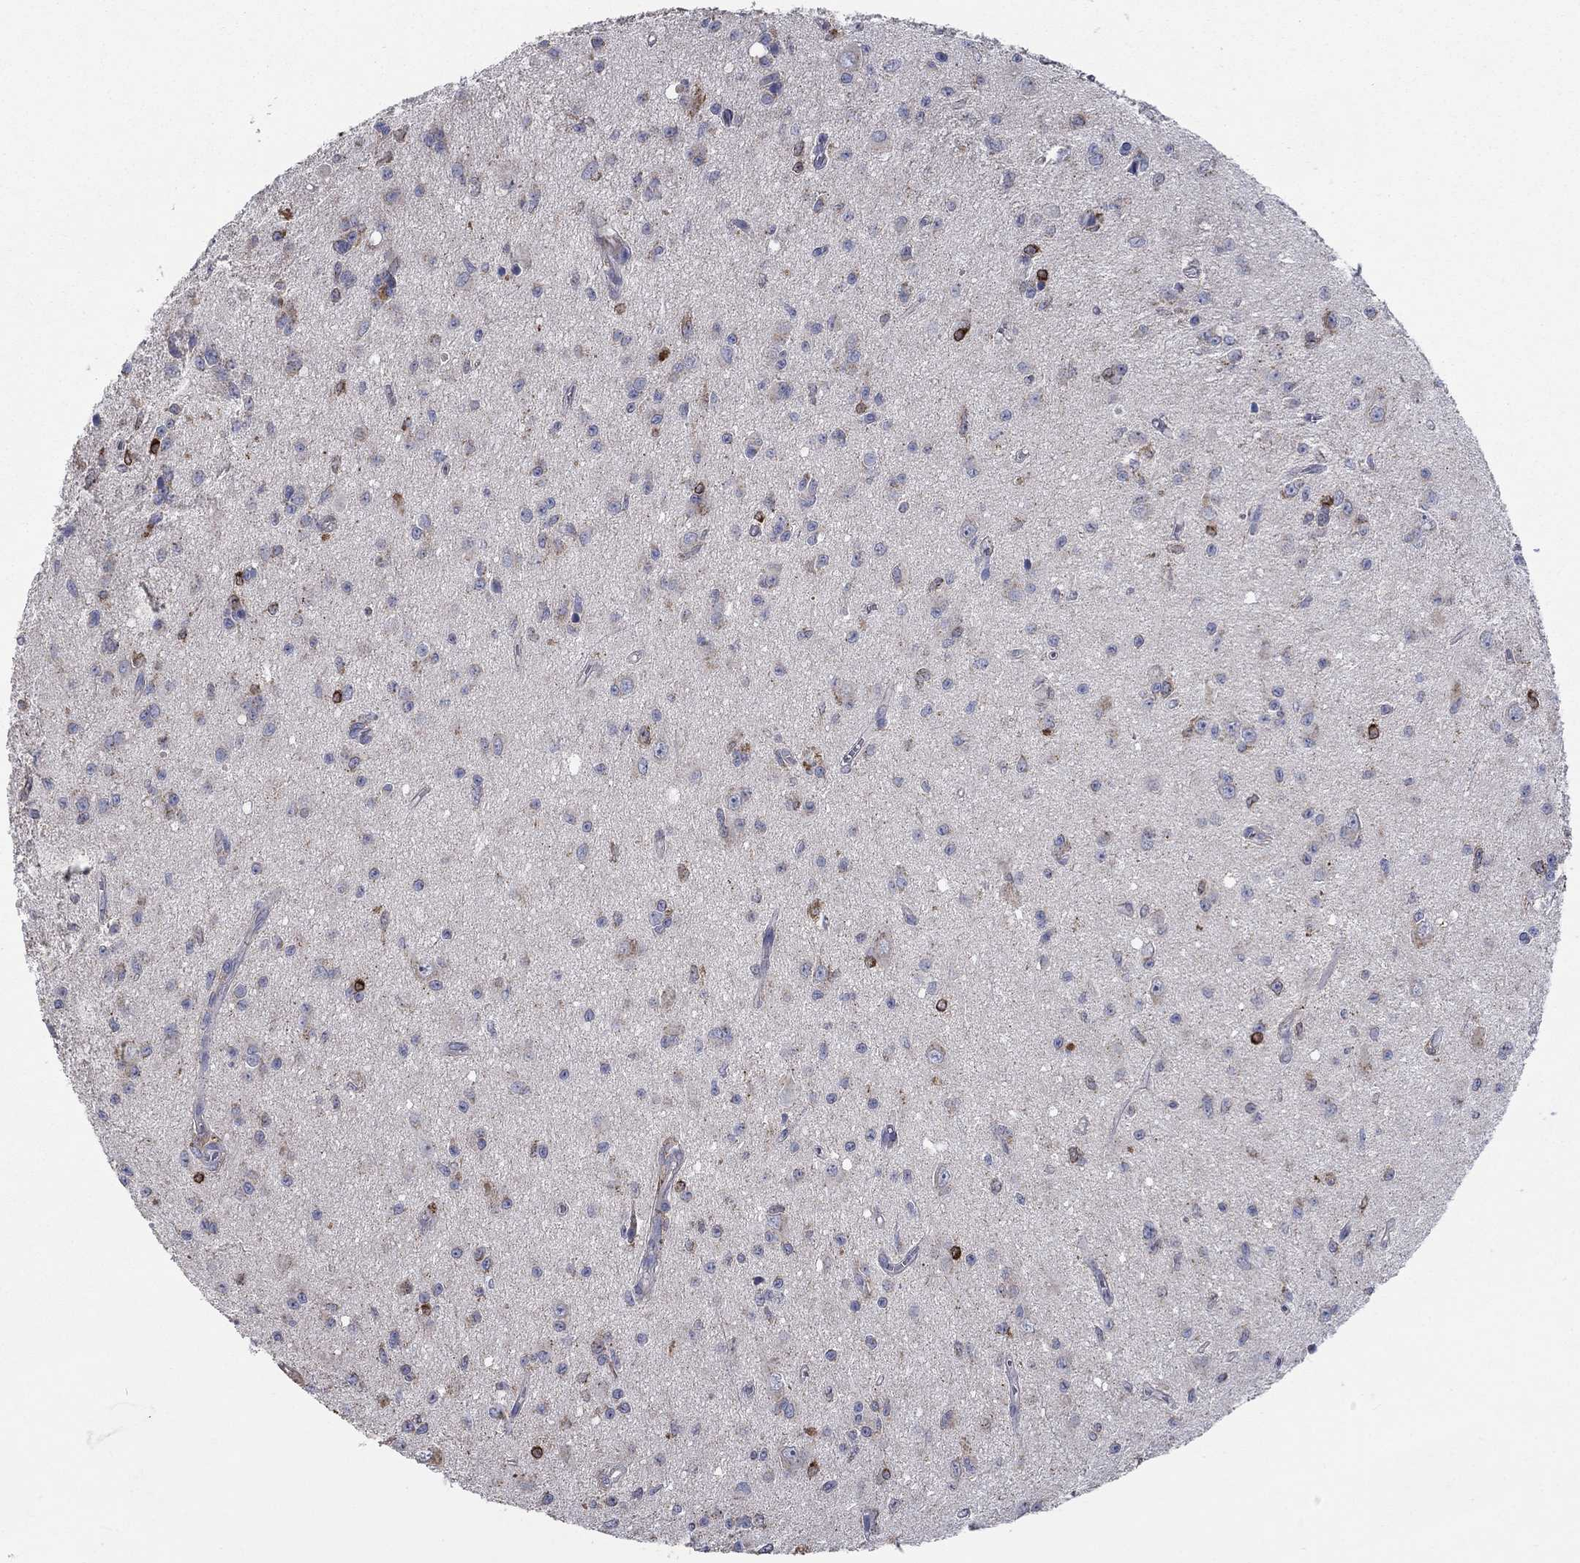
{"staining": {"intensity": "strong", "quantity": "<25%", "location": "cytoplasmic/membranous"}, "tissue": "glioma", "cell_type": "Tumor cells", "image_type": "cancer", "snomed": [{"axis": "morphology", "description": "Glioma, malignant, Low grade"}, {"axis": "topography", "description": "Brain"}], "caption": "Glioma stained with a brown dye demonstrates strong cytoplasmic/membranous positive positivity in approximately <25% of tumor cells.", "gene": "UGT8", "patient": {"sex": "female", "age": 45}}